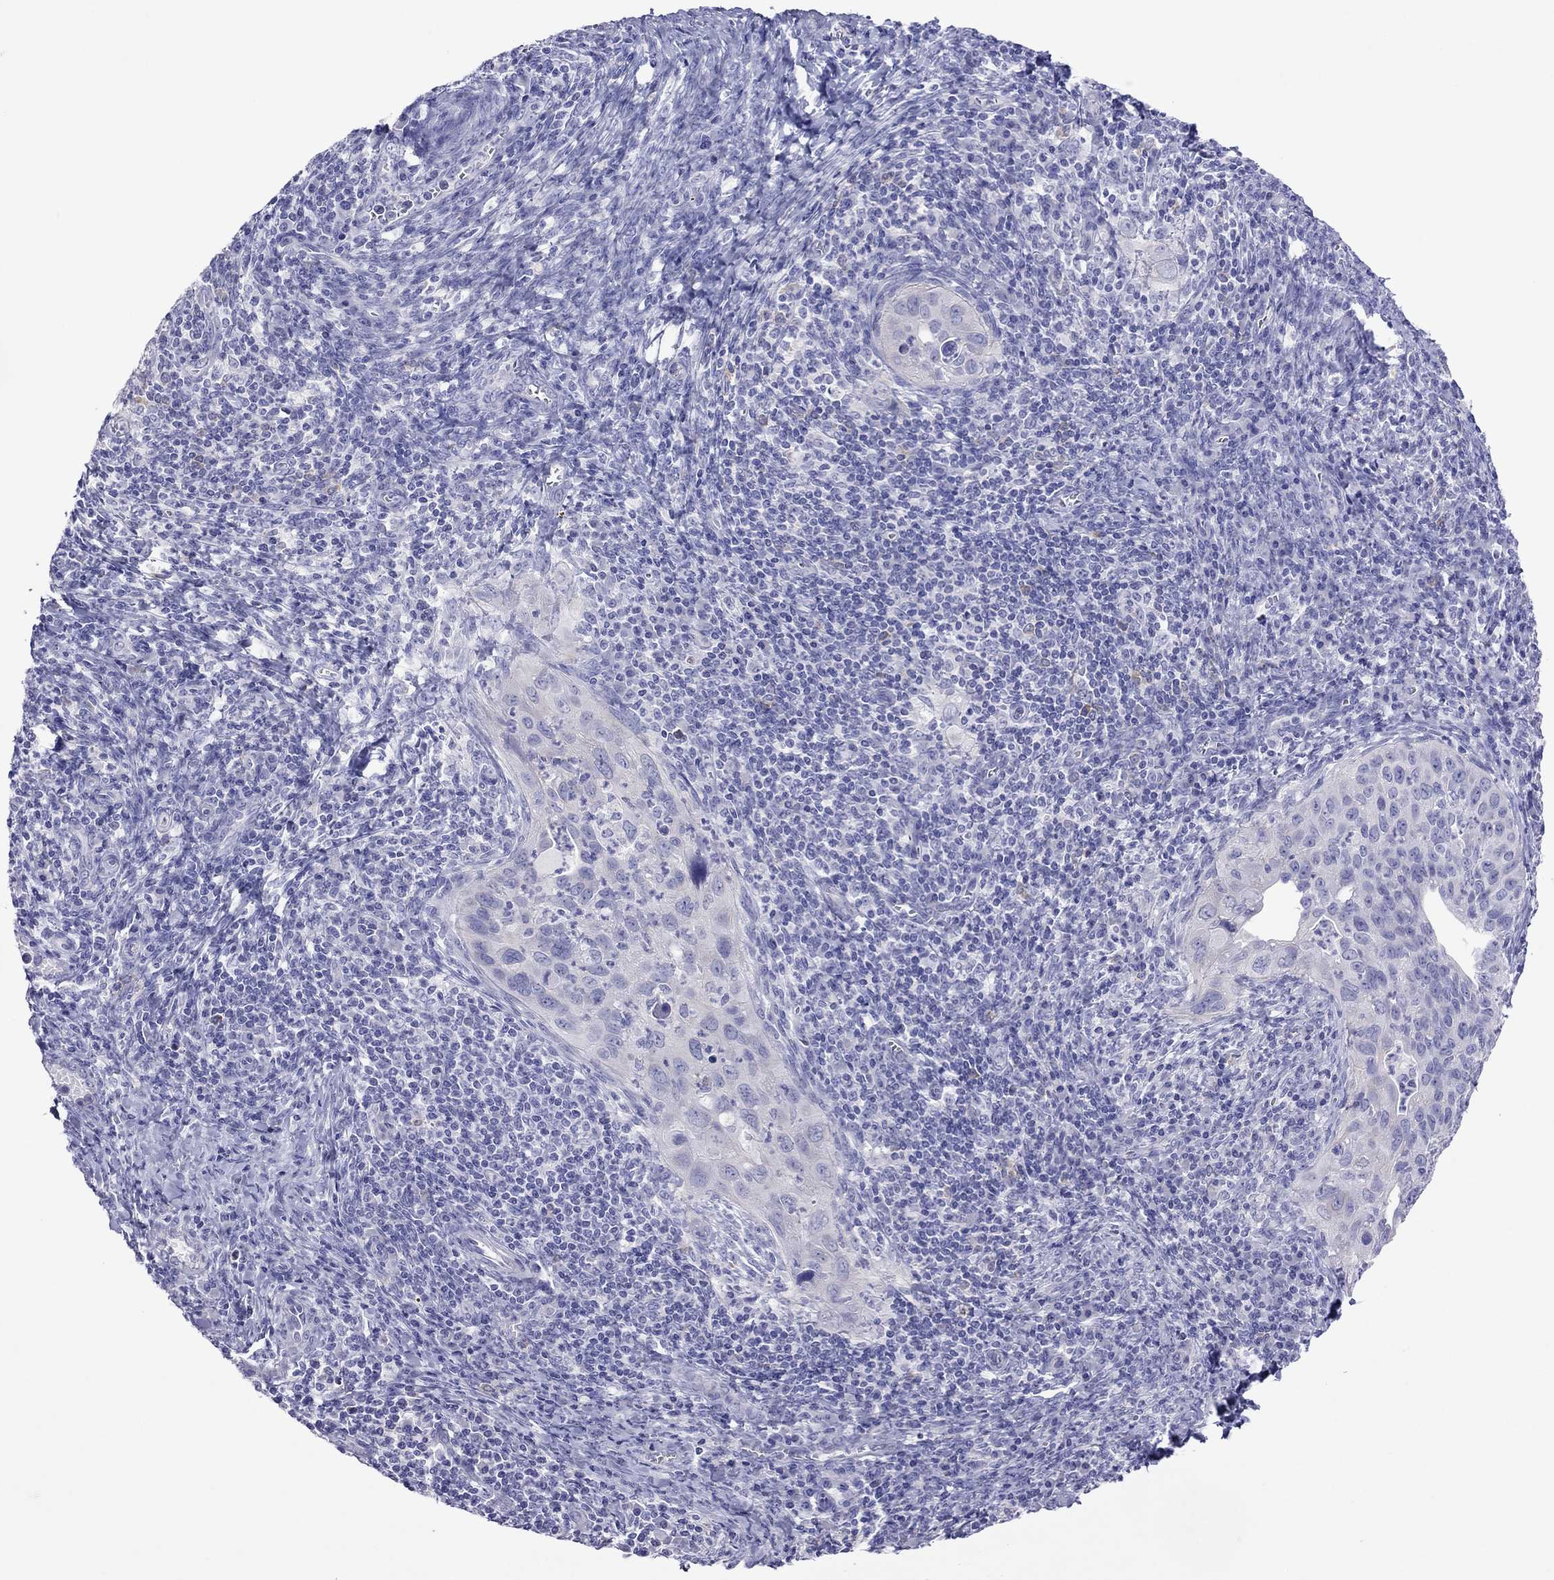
{"staining": {"intensity": "negative", "quantity": "none", "location": "none"}, "tissue": "cervical cancer", "cell_type": "Tumor cells", "image_type": "cancer", "snomed": [{"axis": "morphology", "description": "Squamous cell carcinoma, NOS"}, {"axis": "topography", "description": "Cervix"}], "caption": "Tumor cells are negative for protein expression in human squamous cell carcinoma (cervical).", "gene": "PCDHA6", "patient": {"sex": "female", "age": 26}}